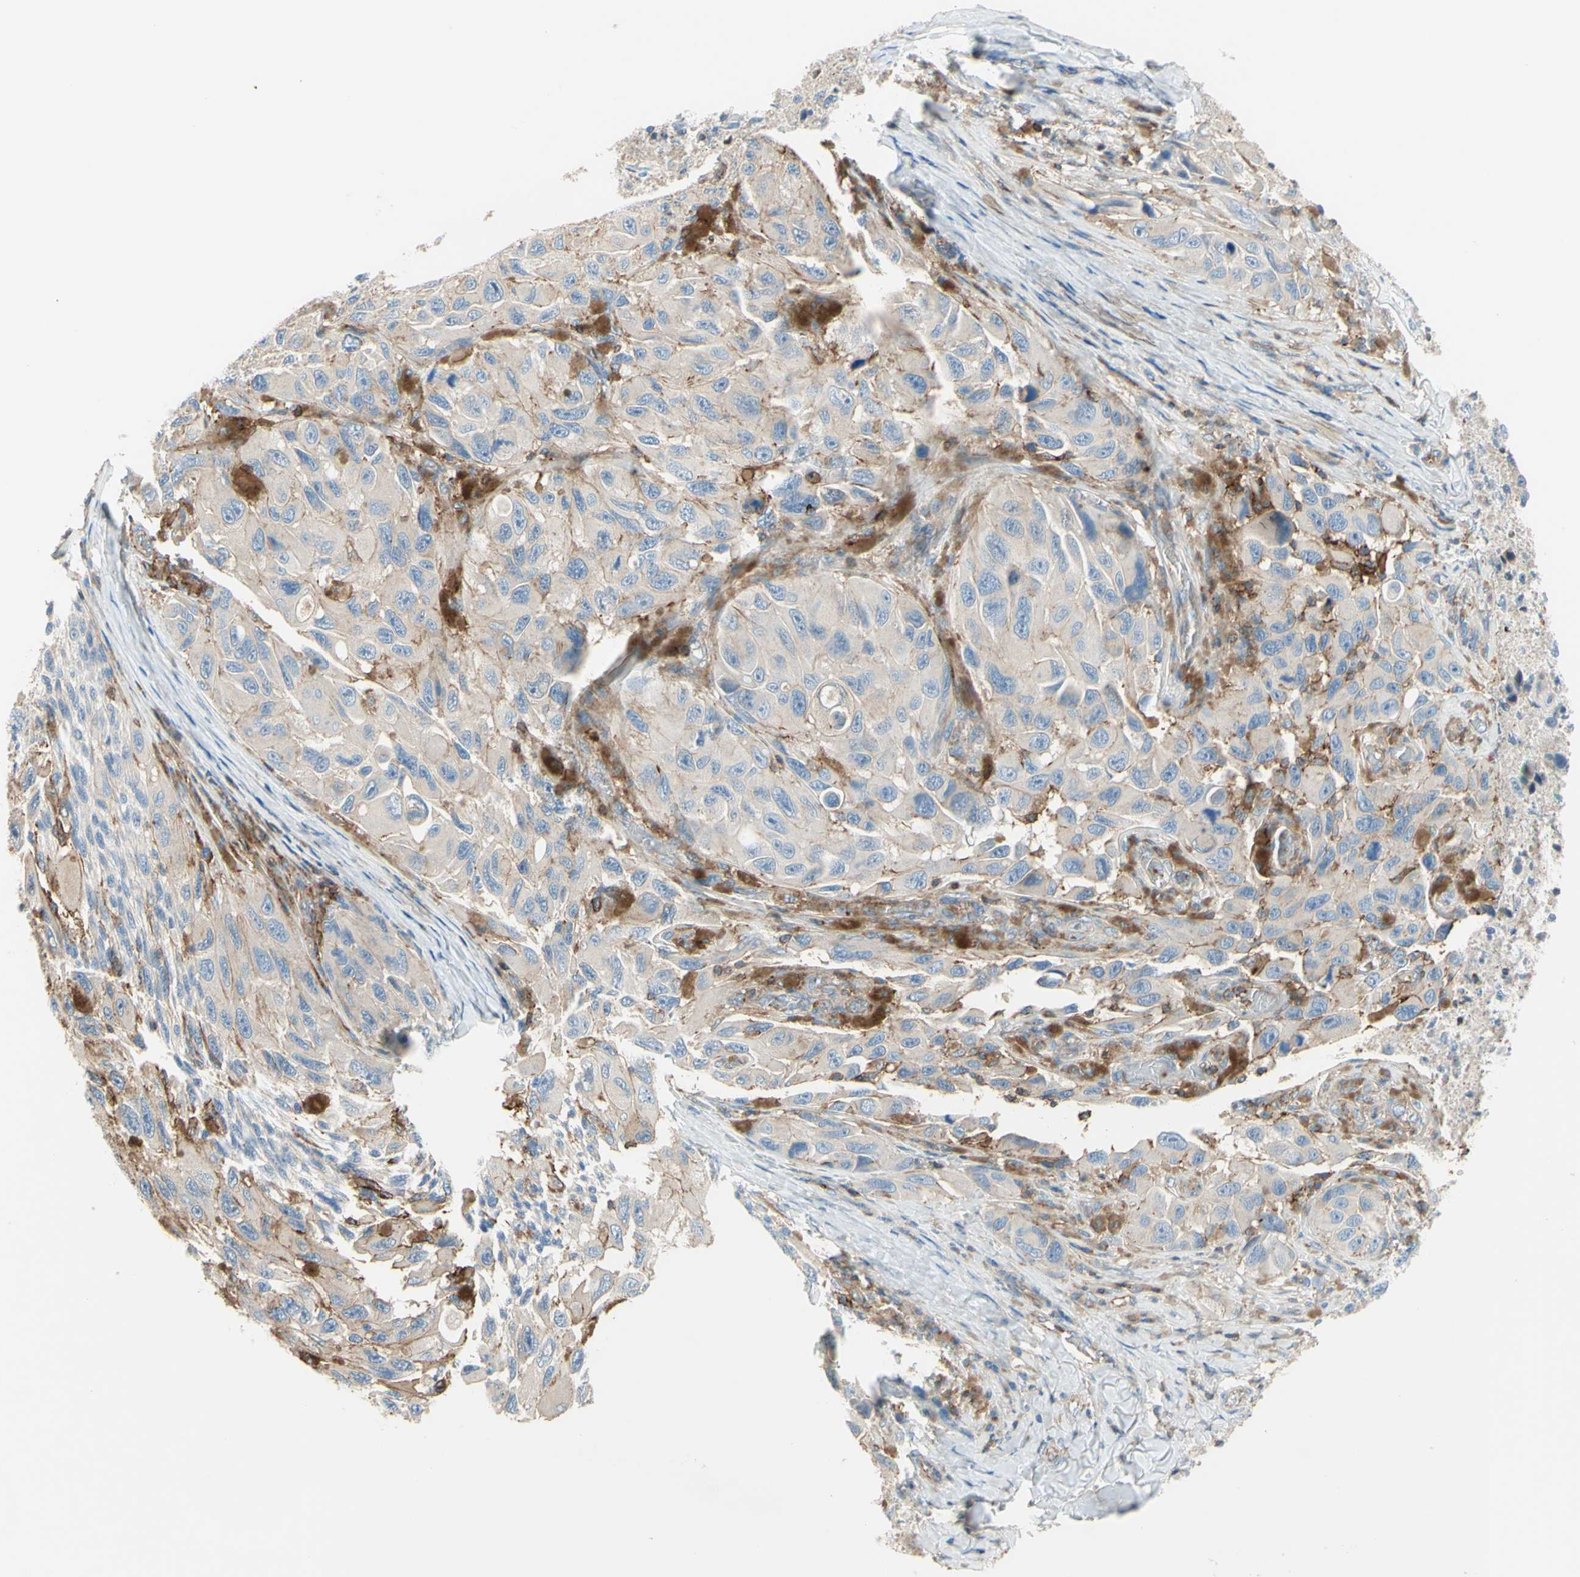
{"staining": {"intensity": "weak", "quantity": "<25%", "location": "cytoplasmic/membranous"}, "tissue": "melanoma", "cell_type": "Tumor cells", "image_type": "cancer", "snomed": [{"axis": "morphology", "description": "Malignant melanoma, NOS"}, {"axis": "topography", "description": "Skin"}], "caption": "Photomicrograph shows no protein staining in tumor cells of malignant melanoma tissue.", "gene": "SEMA4C", "patient": {"sex": "female", "age": 73}}